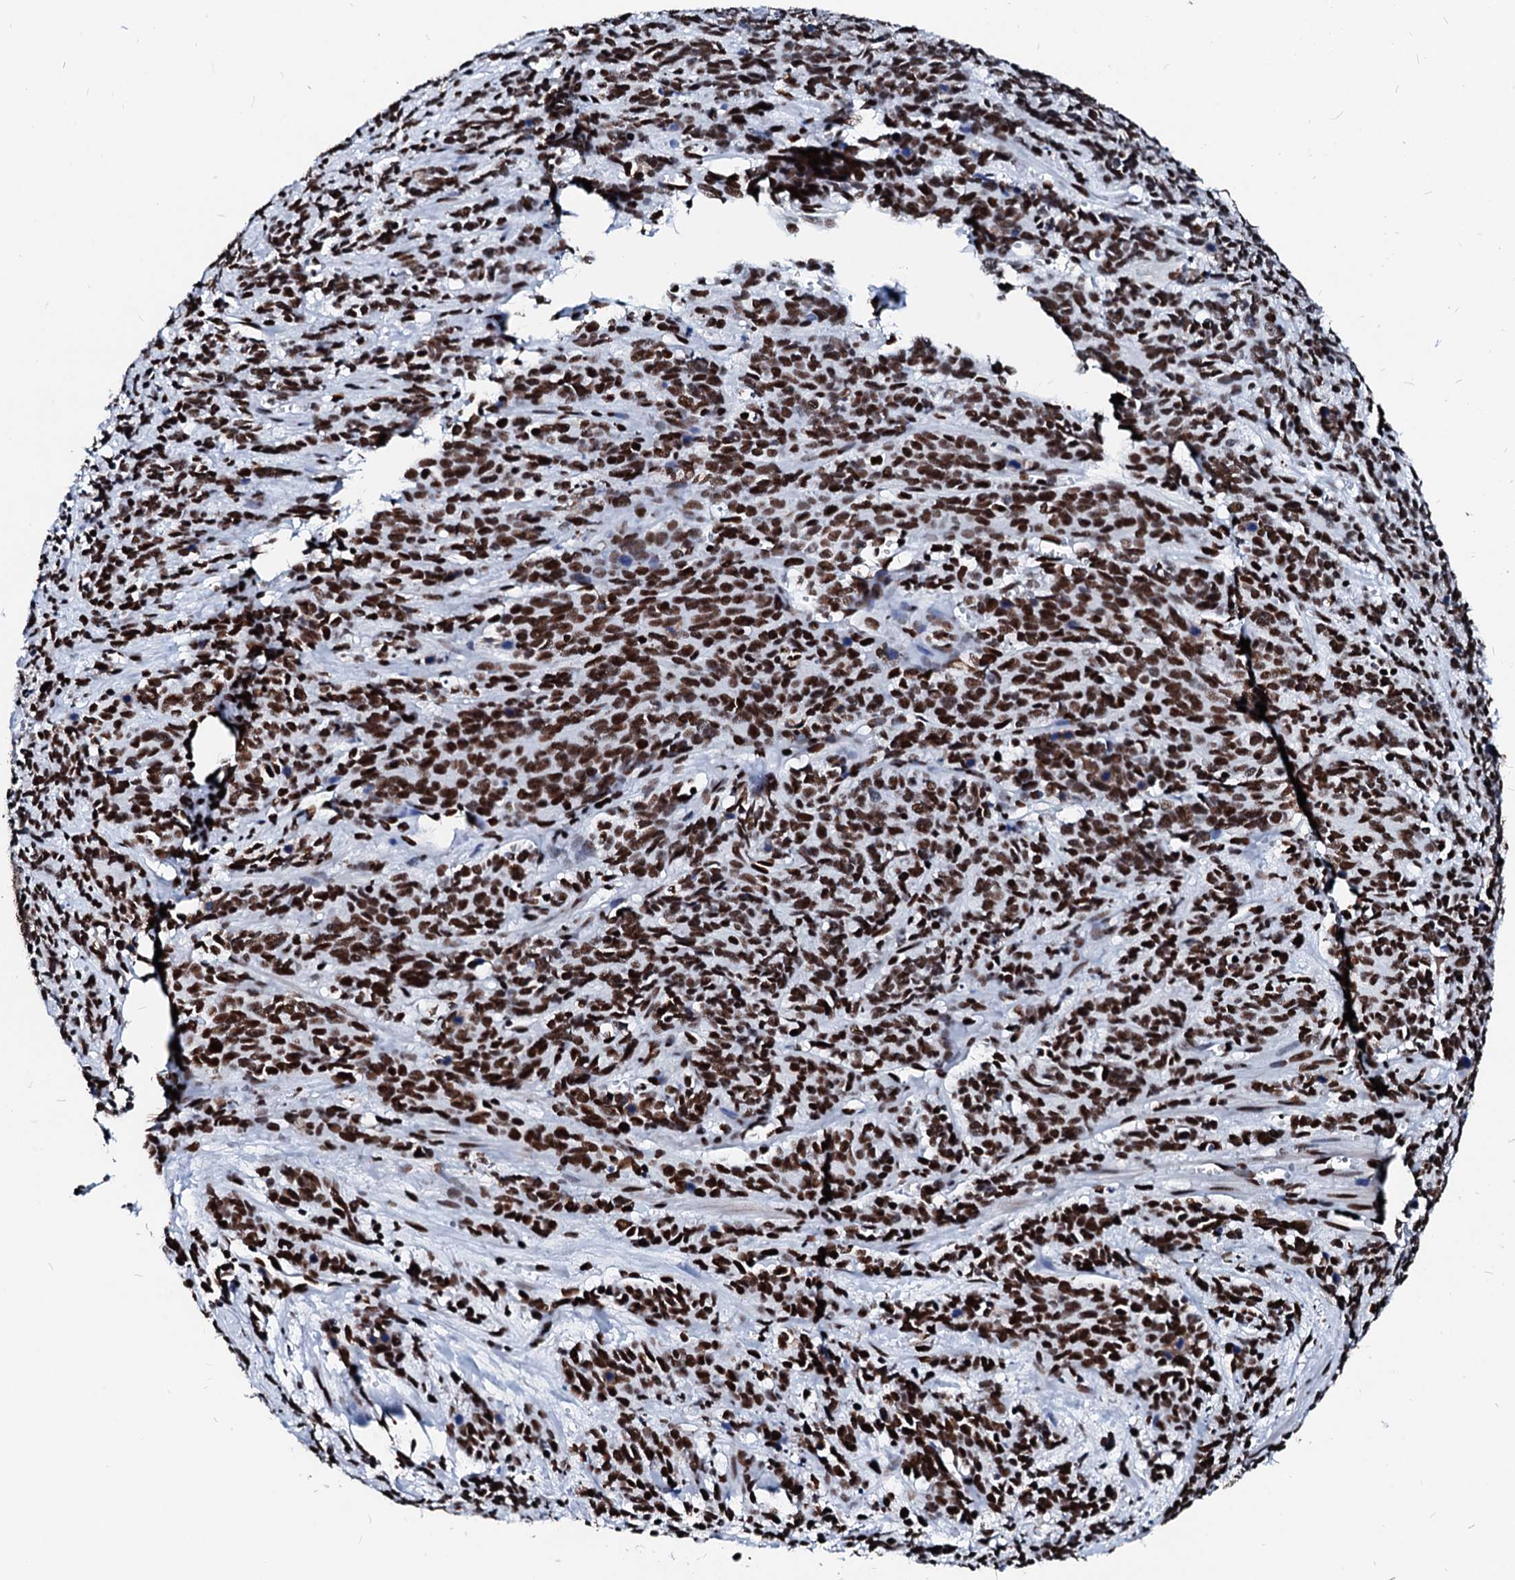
{"staining": {"intensity": "strong", "quantity": ">75%", "location": "nuclear"}, "tissue": "cervical cancer", "cell_type": "Tumor cells", "image_type": "cancer", "snomed": [{"axis": "morphology", "description": "Squamous cell carcinoma, NOS"}, {"axis": "topography", "description": "Cervix"}], "caption": "IHC image of human cervical cancer (squamous cell carcinoma) stained for a protein (brown), which shows high levels of strong nuclear staining in approximately >75% of tumor cells.", "gene": "RALY", "patient": {"sex": "female", "age": 60}}